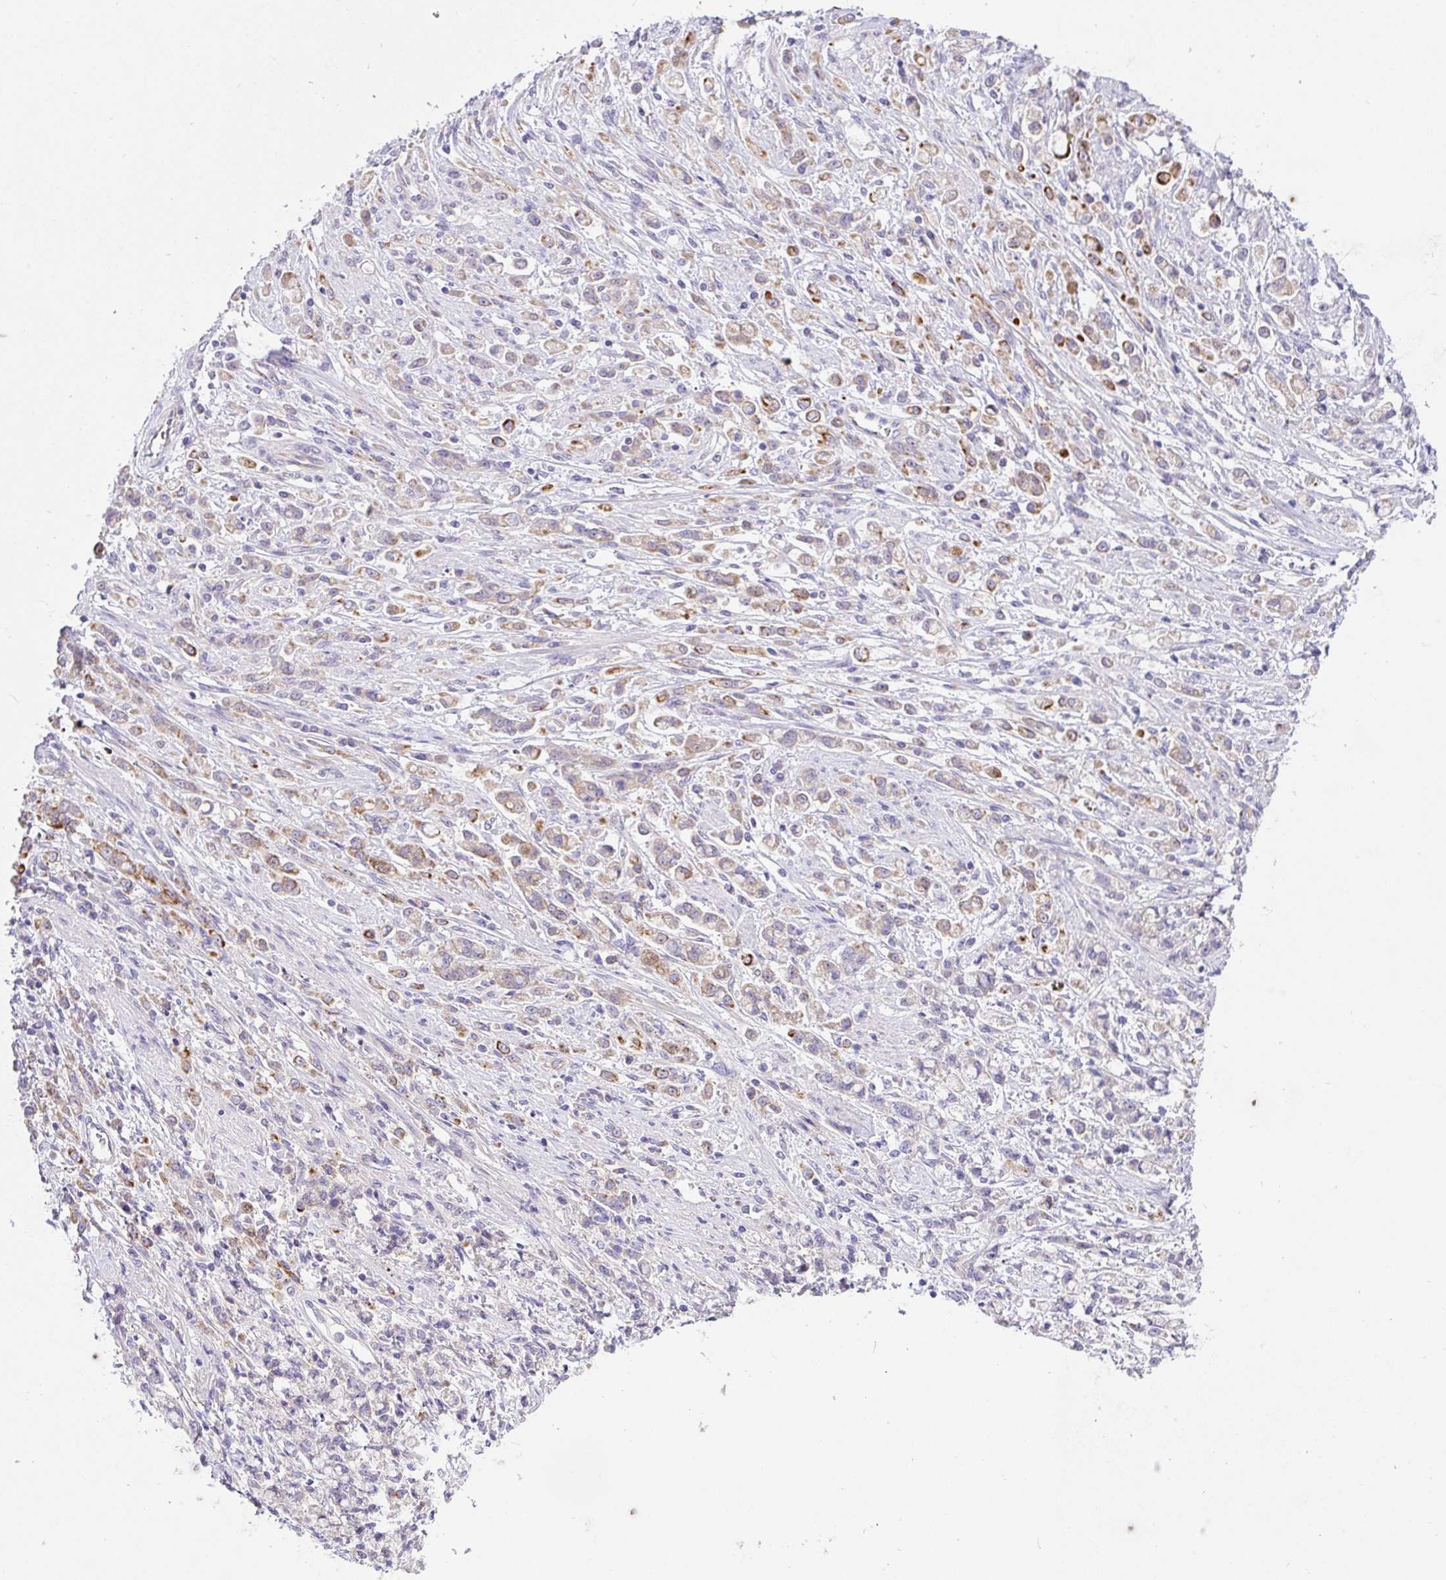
{"staining": {"intensity": "moderate", "quantity": "25%-75%", "location": "cytoplasmic/membranous"}, "tissue": "stomach cancer", "cell_type": "Tumor cells", "image_type": "cancer", "snomed": [{"axis": "morphology", "description": "Adenocarcinoma, NOS"}, {"axis": "topography", "description": "Stomach"}], "caption": "Adenocarcinoma (stomach) tissue shows moderate cytoplasmic/membranous staining in approximately 25%-75% of tumor cells, visualized by immunohistochemistry. (Stains: DAB in brown, nuclei in blue, Microscopy: brightfield microscopy at high magnification).", "gene": "EPN3", "patient": {"sex": "female", "age": 60}}